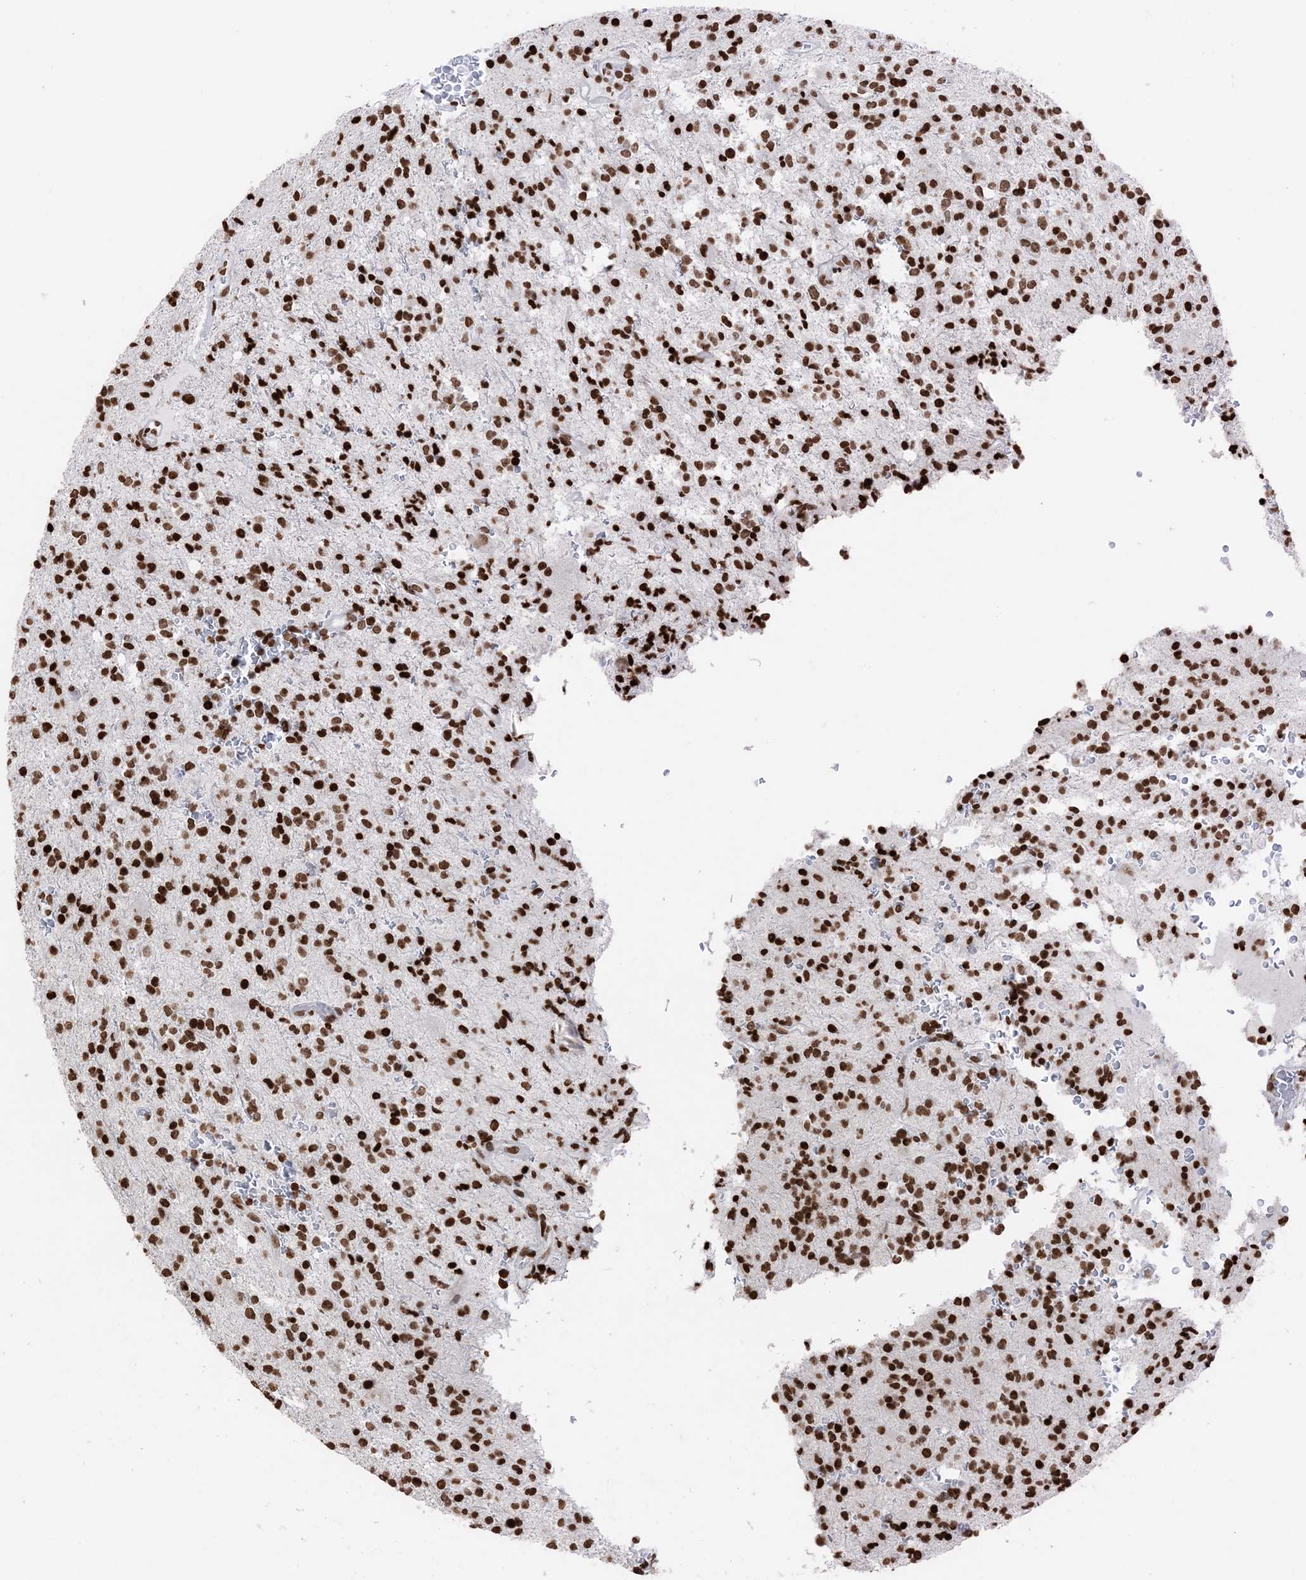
{"staining": {"intensity": "strong", "quantity": ">75%", "location": "nuclear"}, "tissue": "glioma", "cell_type": "Tumor cells", "image_type": "cancer", "snomed": [{"axis": "morphology", "description": "Glioma, malignant, High grade"}, {"axis": "topography", "description": "Brain"}], "caption": "A high-resolution micrograph shows IHC staining of malignant glioma (high-grade), which displays strong nuclear positivity in about >75% of tumor cells.", "gene": "H3-3B", "patient": {"sex": "male", "age": 34}}